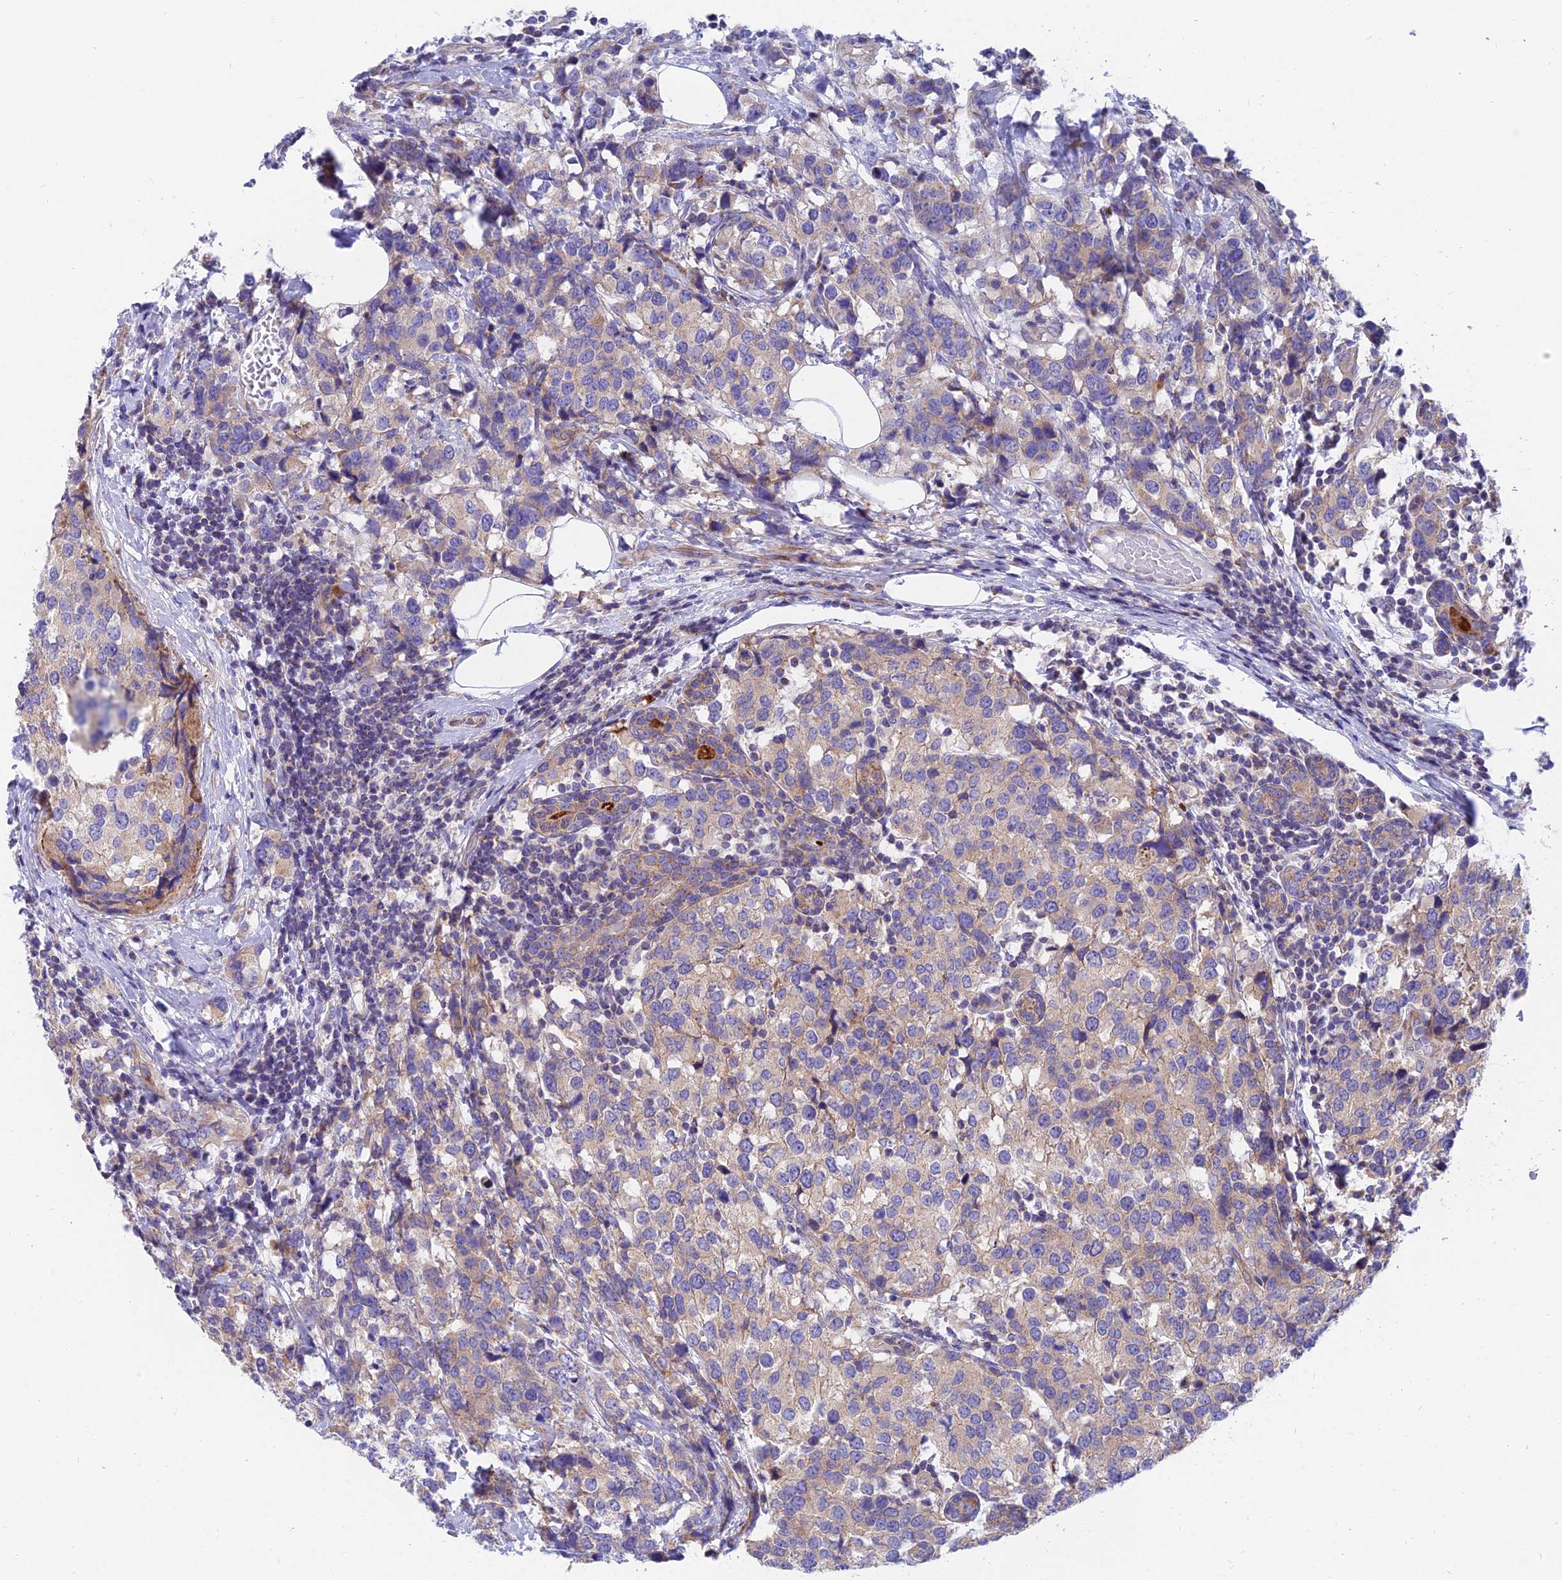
{"staining": {"intensity": "weak", "quantity": "<25%", "location": "cytoplasmic/membranous"}, "tissue": "breast cancer", "cell_type": "Tumor cells", "image_type": "cancer", "snomed": [{"axis": "morphology", "description": "Lobular carcinoma"}, {"axis": "topography", "description": "Breast"}], "caption": "The histopathology image displays no staining of tumor cells in breast lobular carcinoma. (DAB immunohistochemistry (IHC) with hematoxylin counter stain).", "gene": "MVB12A", "patient": {"sex": "female", "age": 59}}